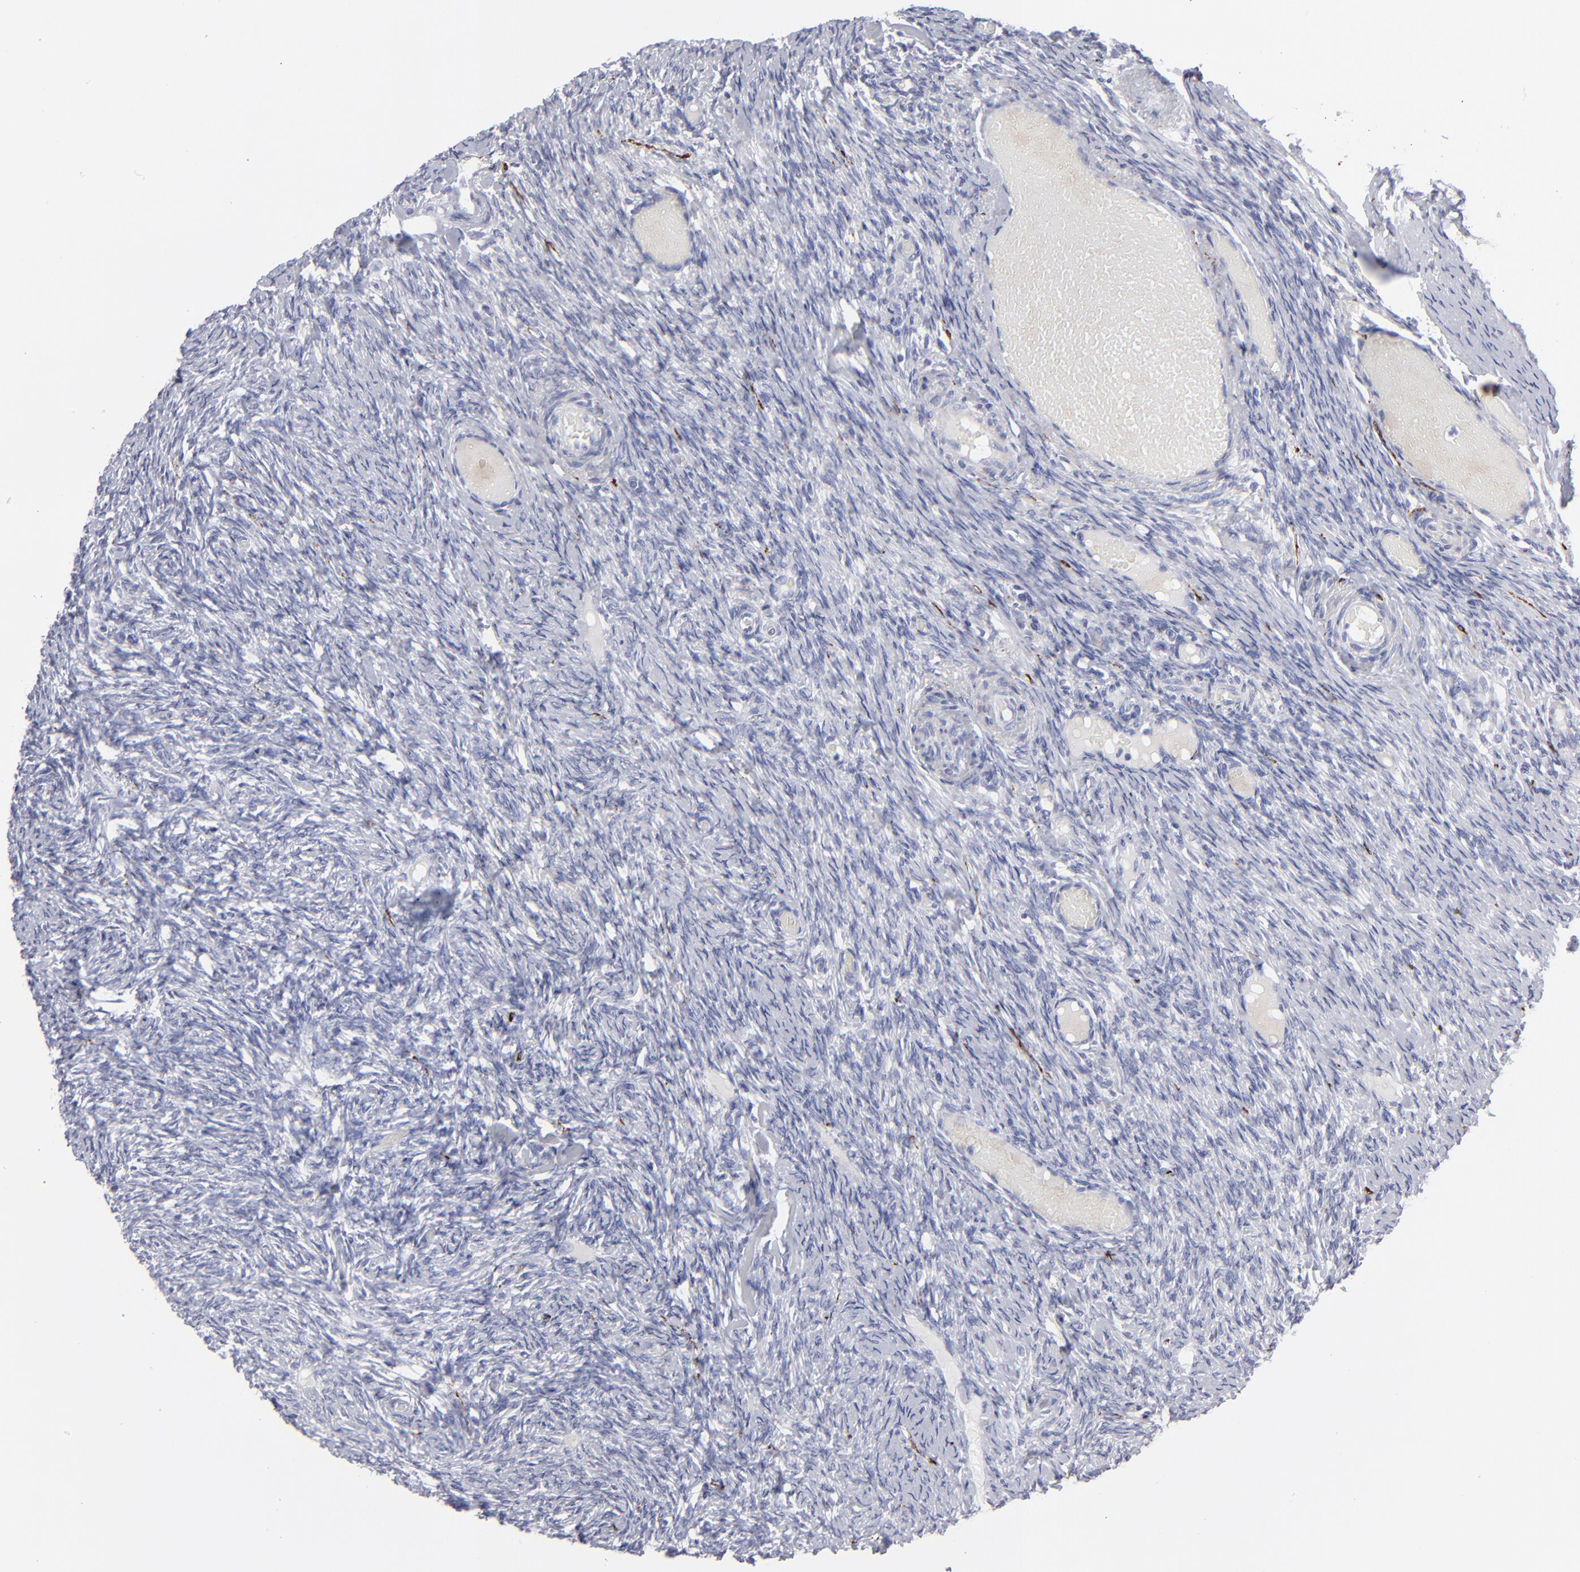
{"staining": {"intensity": "negative", "quantity": "none", "location": "none"}, "tissue": "ovary", "cell_type": "Follicle cells", "image_type": "normal", "snomed": [{"axis": "morphology", "description": "Normal tissue, NOS"}, {"axis": "topography", "description": "Ovary"}], "caption": "DAB immunohistochemical staining of unremarkable ovary reveals no significant expression in follicle cells.", "gene": "CADM3", "patient": {"sex": "female", "age": 60}}